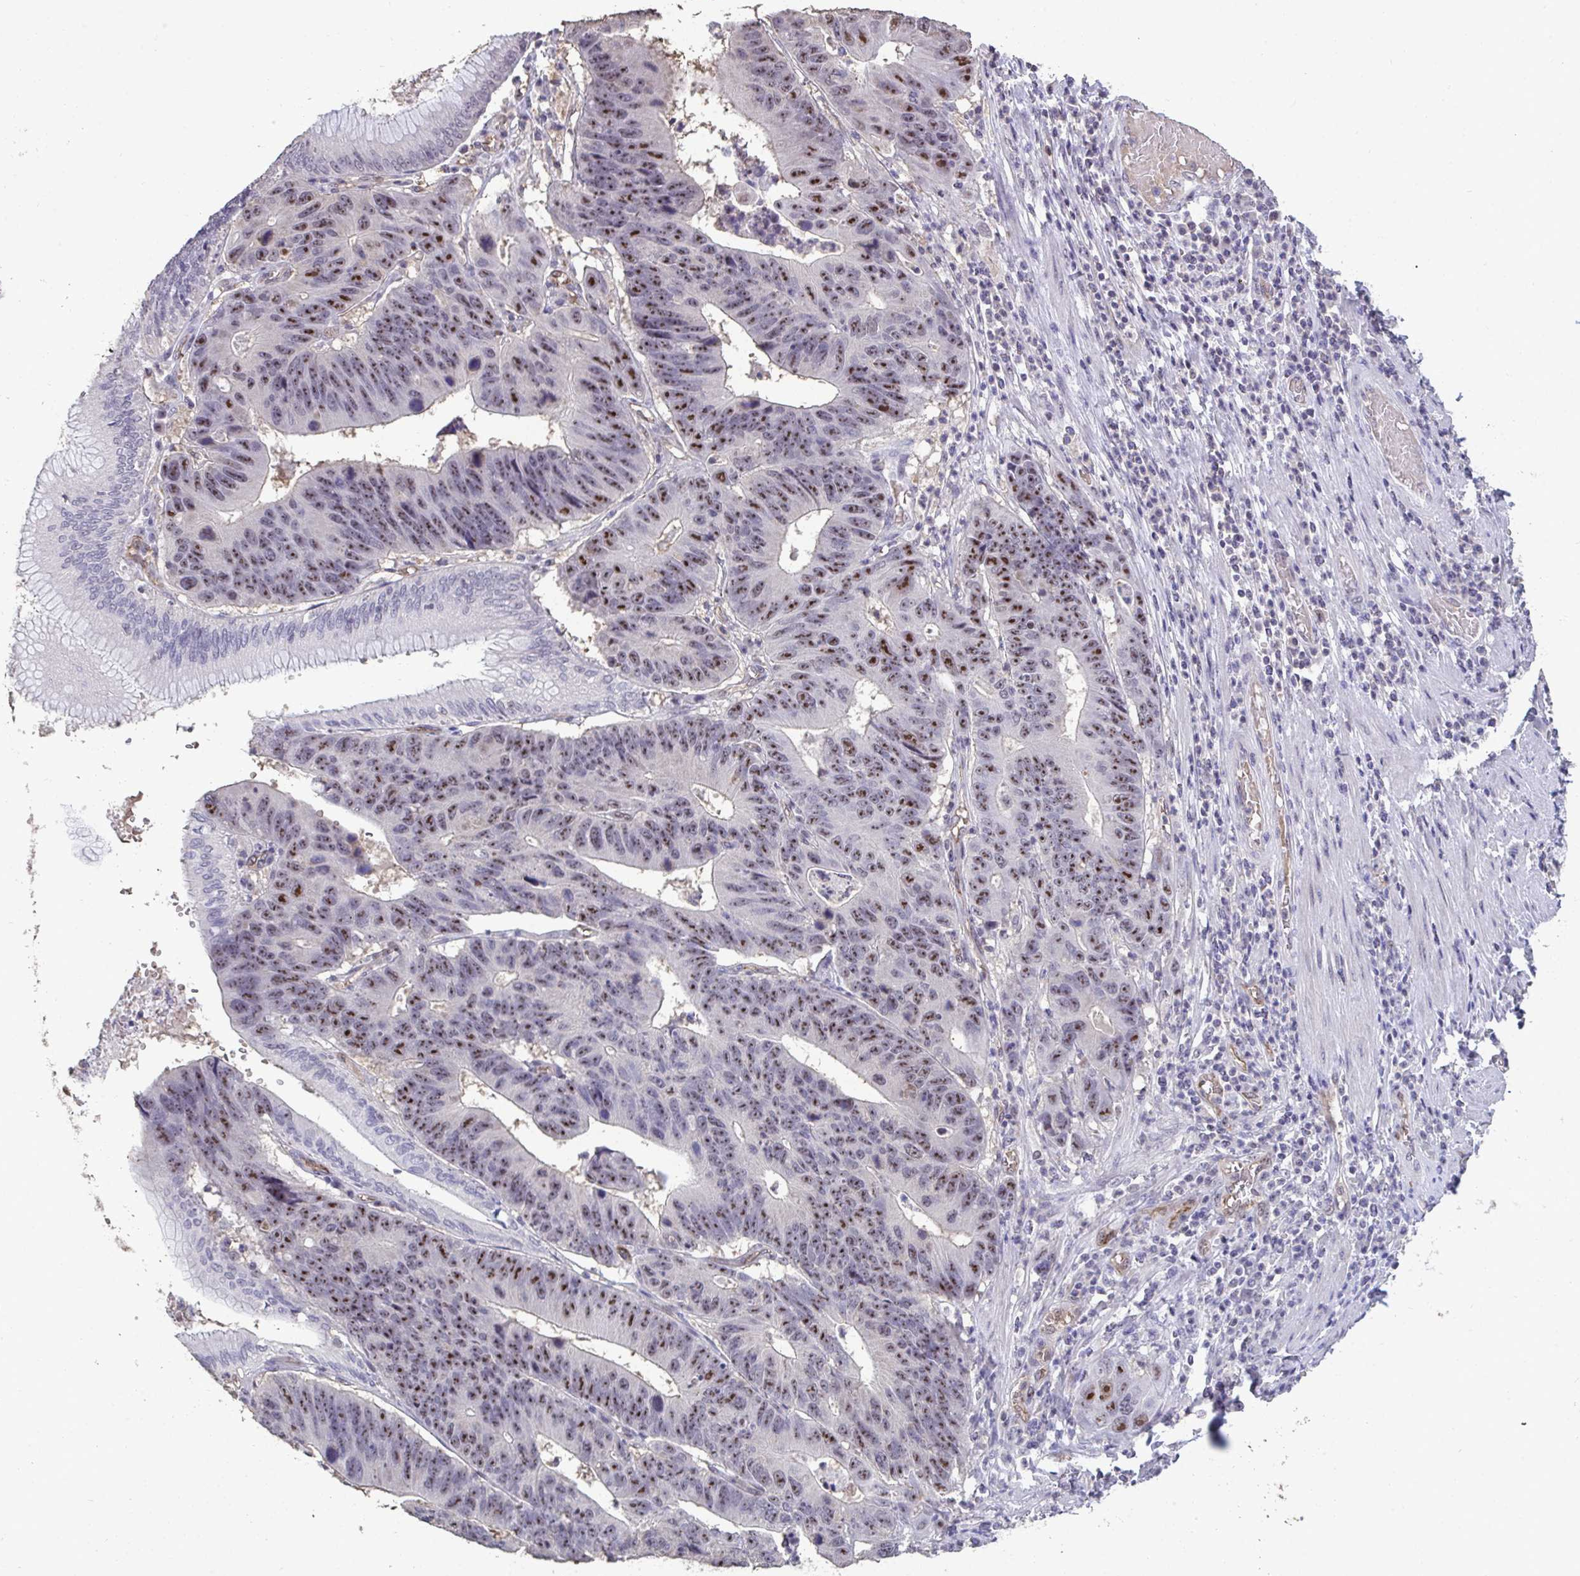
{"staining": {"intensity": "moderate", "quantity": ">75%", "location": "nuclear"}, "tissue": "stomach cancer", "cell_type": "Tumor cells", "image_type": "cancer", "snomed": [{"axis": "morphology", "description": "Adenocarcinoma, NOS"}, {"axis": "topography", "description": "Stomach"}], "caption": "Protein staining of adenocarcinoma (stomach) tissue reveals moderate nuclear expression in approximately >75% of tumor cells. (Brightfield microscopy of DAB IHC at high magnification).", "gene": "SENP3", "patient": {"sex": "male", "age": 59}}